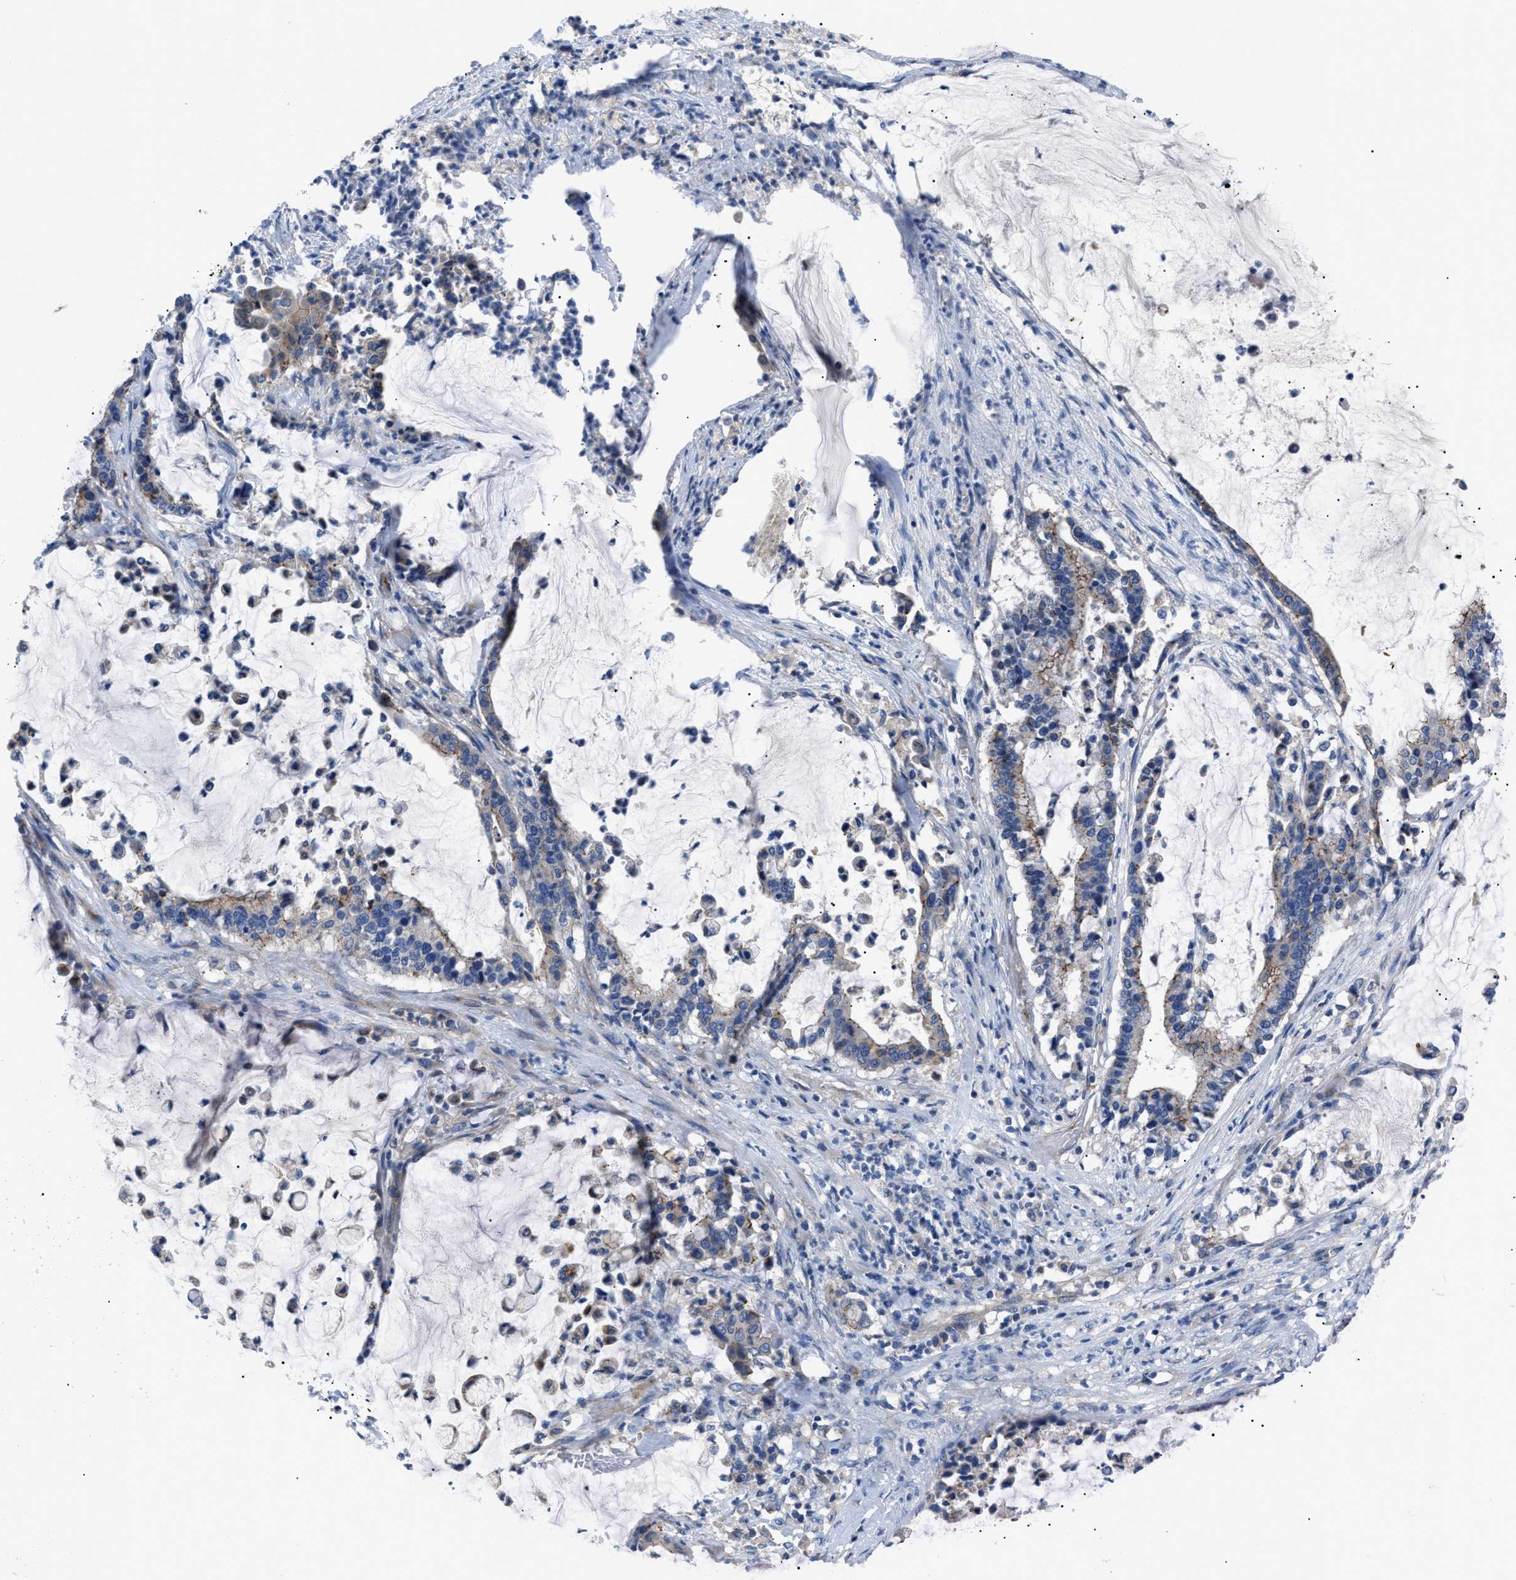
{"staining": {"intensity": "negative", "quantity": "none", "location": "none"}, "tissue": "pancreatic cancer", "cell_type": "Tumor cells", "image_type": "cancer", "snomed": [{"axis": "morphology", "description": "Adenocarcinoma, NOS"}, {"axis": "topography", "description": "Pancreas"}], "caption": "Image shows no protein staining in tumor cells of adenocarcinoma (pancreatic) tissue. (Brightfield microscopy of DAB IHC at high magnification).", "gene": "ZDHHC24", "patient": {"sex": "male", "age": 41}}